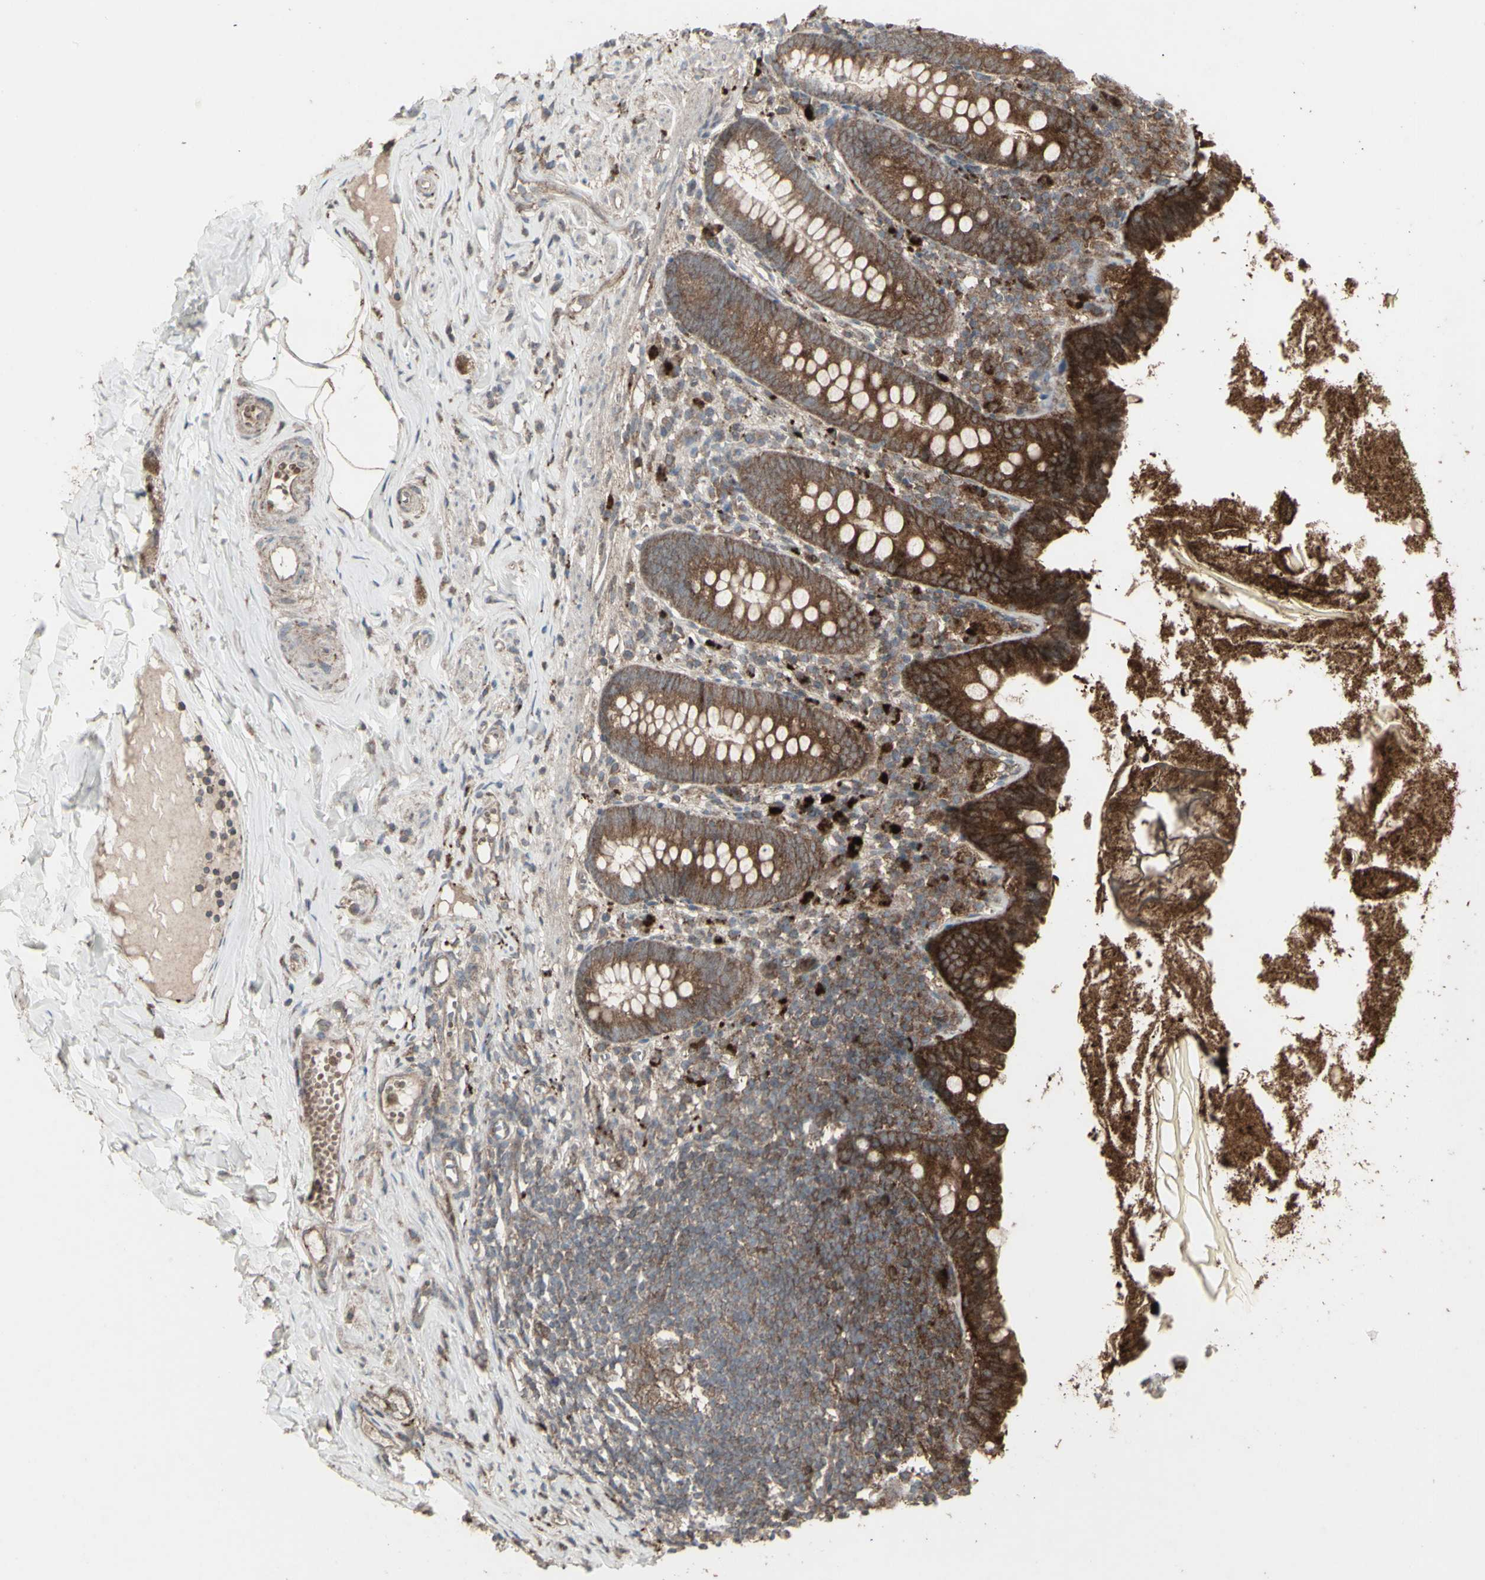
{"staining": {"intensity": "strong", "quantity": ">75%", "location": "cytoplasmic/membranous"}, "tissue": "appendix", "cell_type": "Glandular cells", "image_type": "normal", "snomed": [{"axis": "morphology", "description": "Normal tissue, NOS"}, {"axis": "topography", "description": "Appendix"}], "caption": "Protein staining by immunohistochemistry displays strong cytoplasmic/membranous expression in about >75% of glandular cells in normal appendix.", "gene": "RNASEL", "patient": {"sex": "male", "age": 52}}